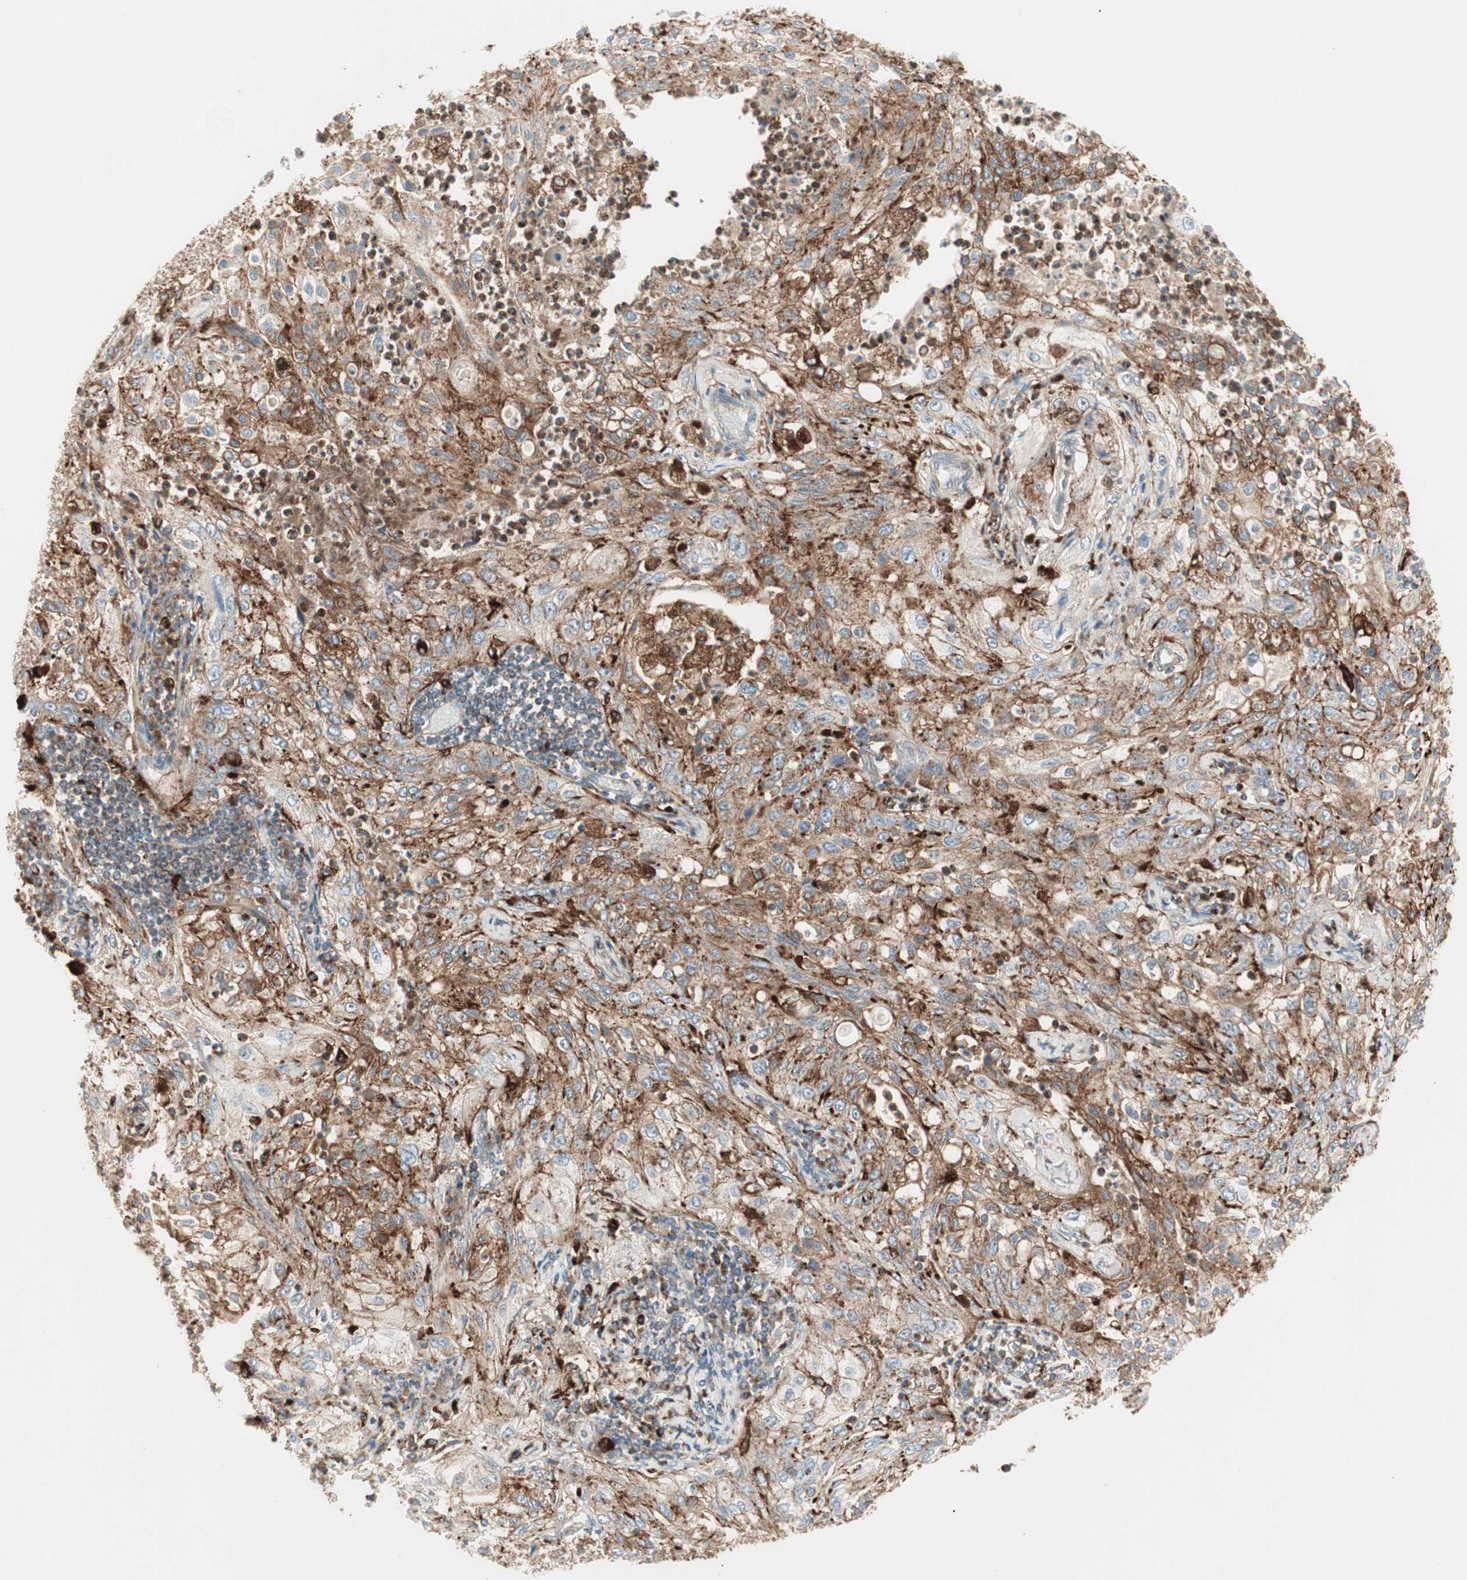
{"staining": {"intensity": "moderate", "quantity": ">75%", "location": "cytoplasmic/membranous"}, "tissue": "lung cancer", "cell_type": "Tumor cells", "image_type": "cancer", "snomed": [{"axis": "morphology", "description": "Inflammation, NOS"}, {"axis": "morphology", "description": "Squamous cell carcinoma, NOS"}, {"axis": "topography", "description": "Lymph node"}, {"axis": "topography", "description": "Soft tissue"}, {"axis": "topography", "description": "Lung"}], "caption": "Immunohistochemistry staining of squamous cell carcinoma (lung), which demonstrates medium levels of moderate cytoplasmic/membranous positivity in approximately >75% of tumor cells indicating moderate cytoplasmic/membranous protein staining. The staining was performed using DAB (3,3'-diaminobenzidine) (brown) for protein detection and nuclei were counterstained in hematoxylin (blue).", "gene": "ATP6V1G1", "patient": {"sex": "male", "age": 66}}